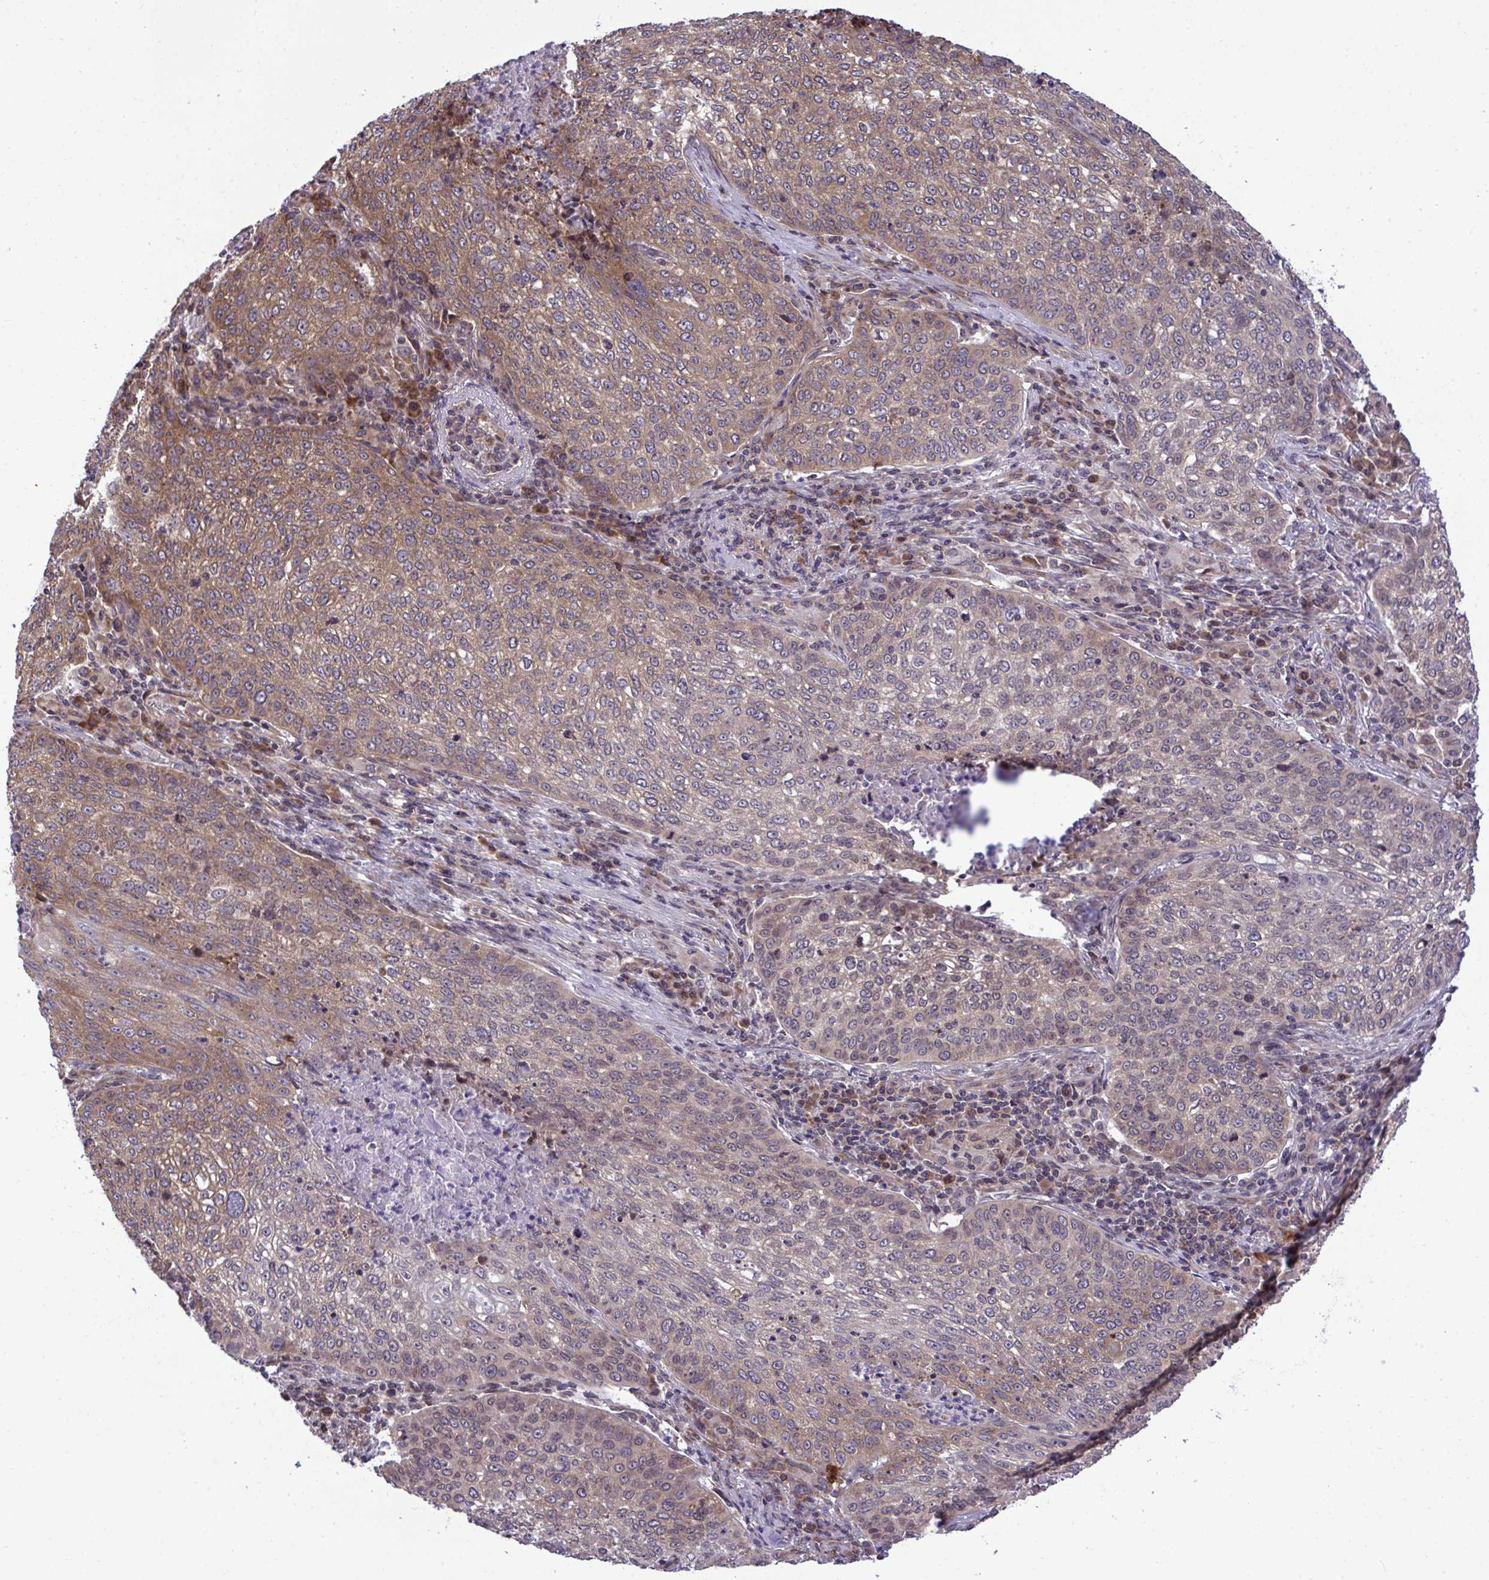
{"staining": {"intensity": "moderate", "quantity": "25%-75%", "location": "cytoplasmic/membranous,nuclear"}, "tissue": "lung cancer", "cell_type": "Tumor cells", "image_type": "cancer", "snomed": [{"axis": "morphology", "description": "Squamous cell carcinoma, NOS"}, {"axis": "topography", "description": "Lung"}], "caption": "A histopathology image showing moderate cytoplasmic/membranous and nuclear staining in approximately 25%-75% of tumor cells in squamous cell carcinoma (lung), as visualized by brown immunohistochemical staining.", "gene": "RPS15", "patient": {"sex": "male", "age": 63}}